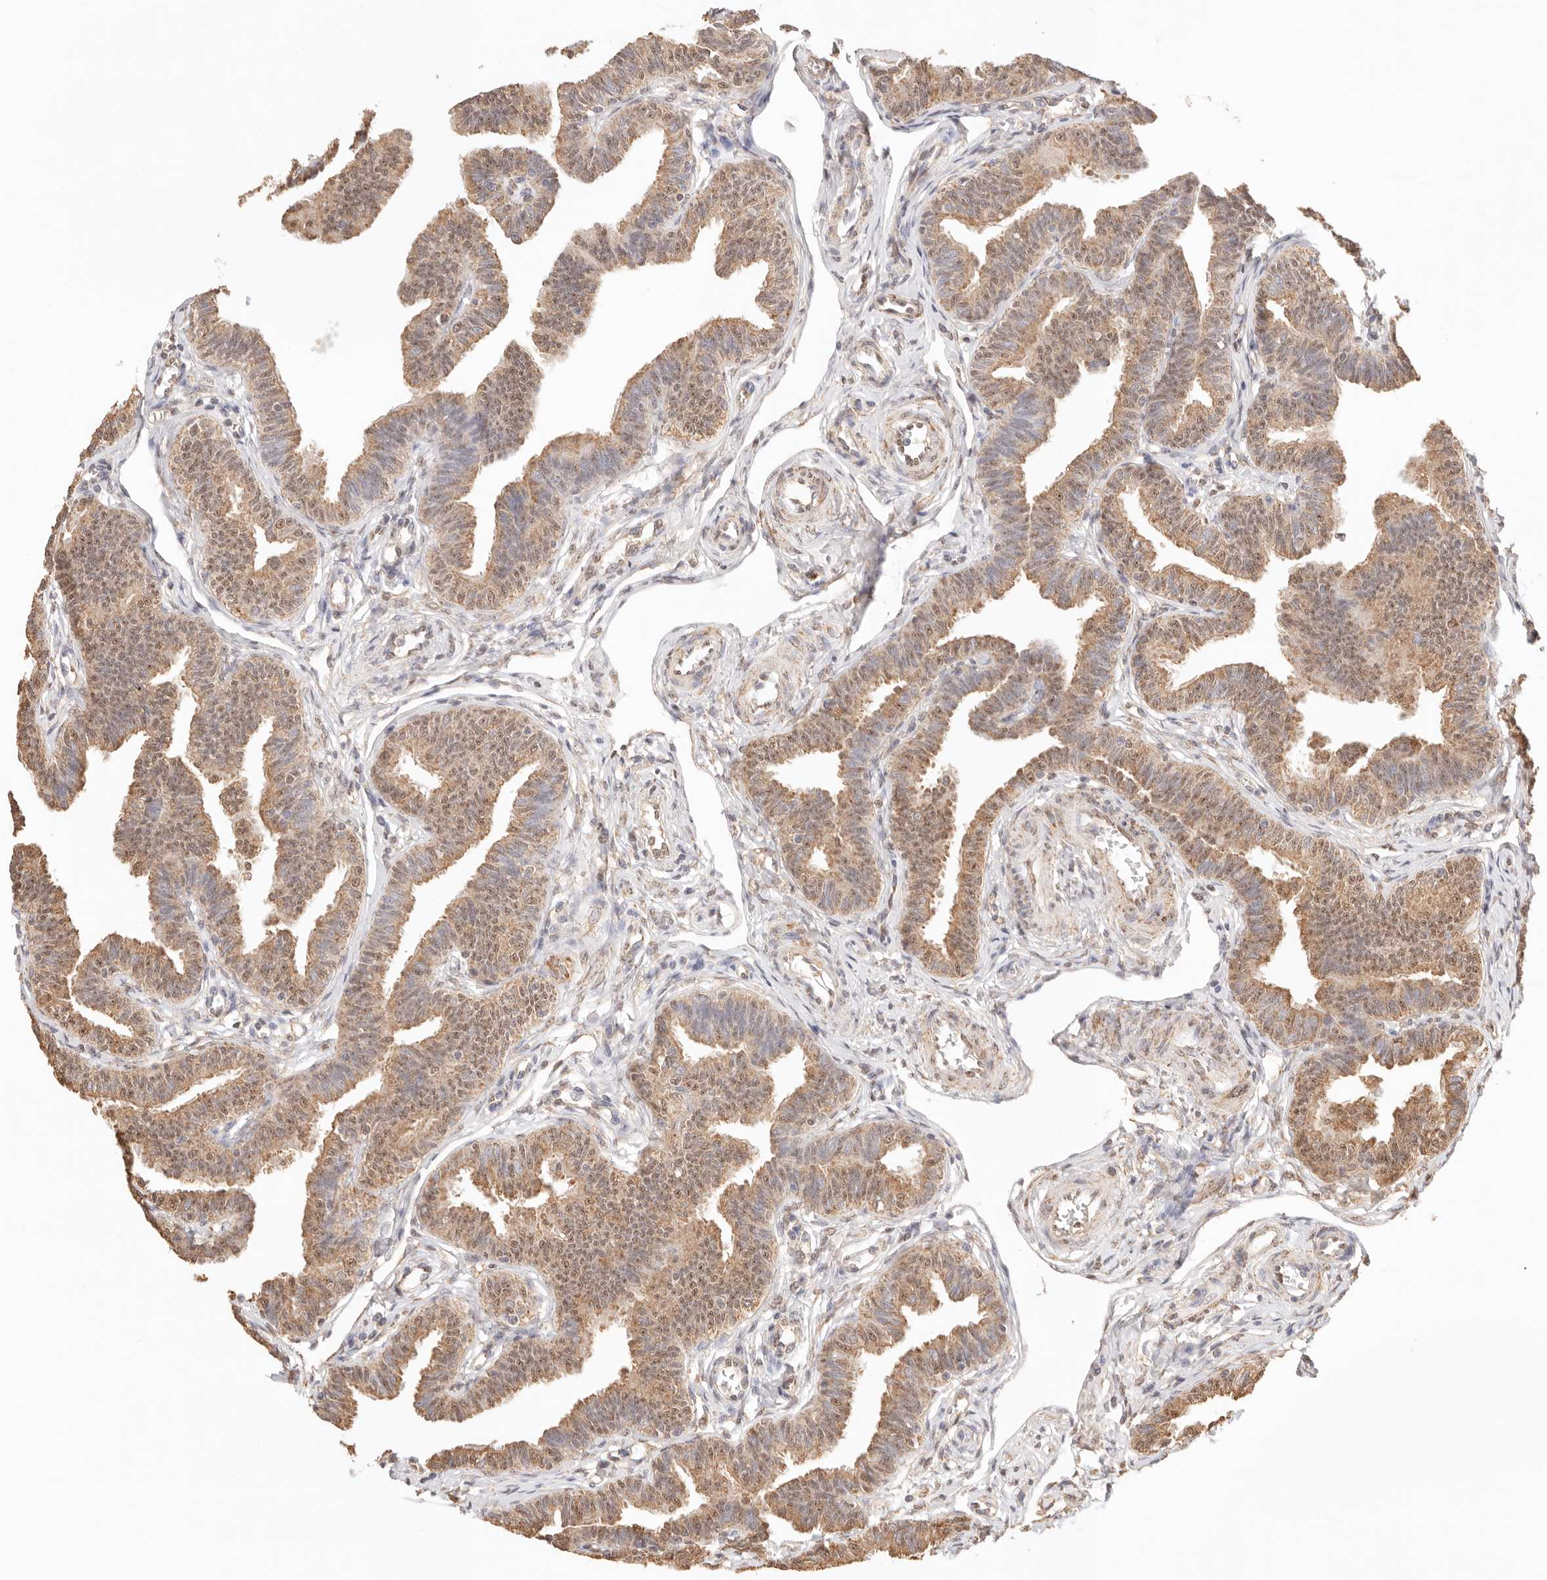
{"staining": {"intensity": "moderate", "quantity": ">75%", "location": "cytoplasmic/membranous,nuclear"}, "tissue": "fallopian tube", "cell_type": "Glandular cells", "image_type": "normal", "snomed": [{"axis": "morphology", "description": "Normal tissue, NOS"}, {"axis": "topography", "description": "Fallopian tube"}, {"axis": "topography", "description": "Ovary"}], "caption": "IHC histopathology image of unremarkable fallopian tube stained for a protein (brown), which exhibits medium levels of moderate cytoplasmic/membranous,nuclear positivity in approximately >75% of glandular cells.", "gene": "IL1R2", "patient": {"sex": "female", "age": 23}}